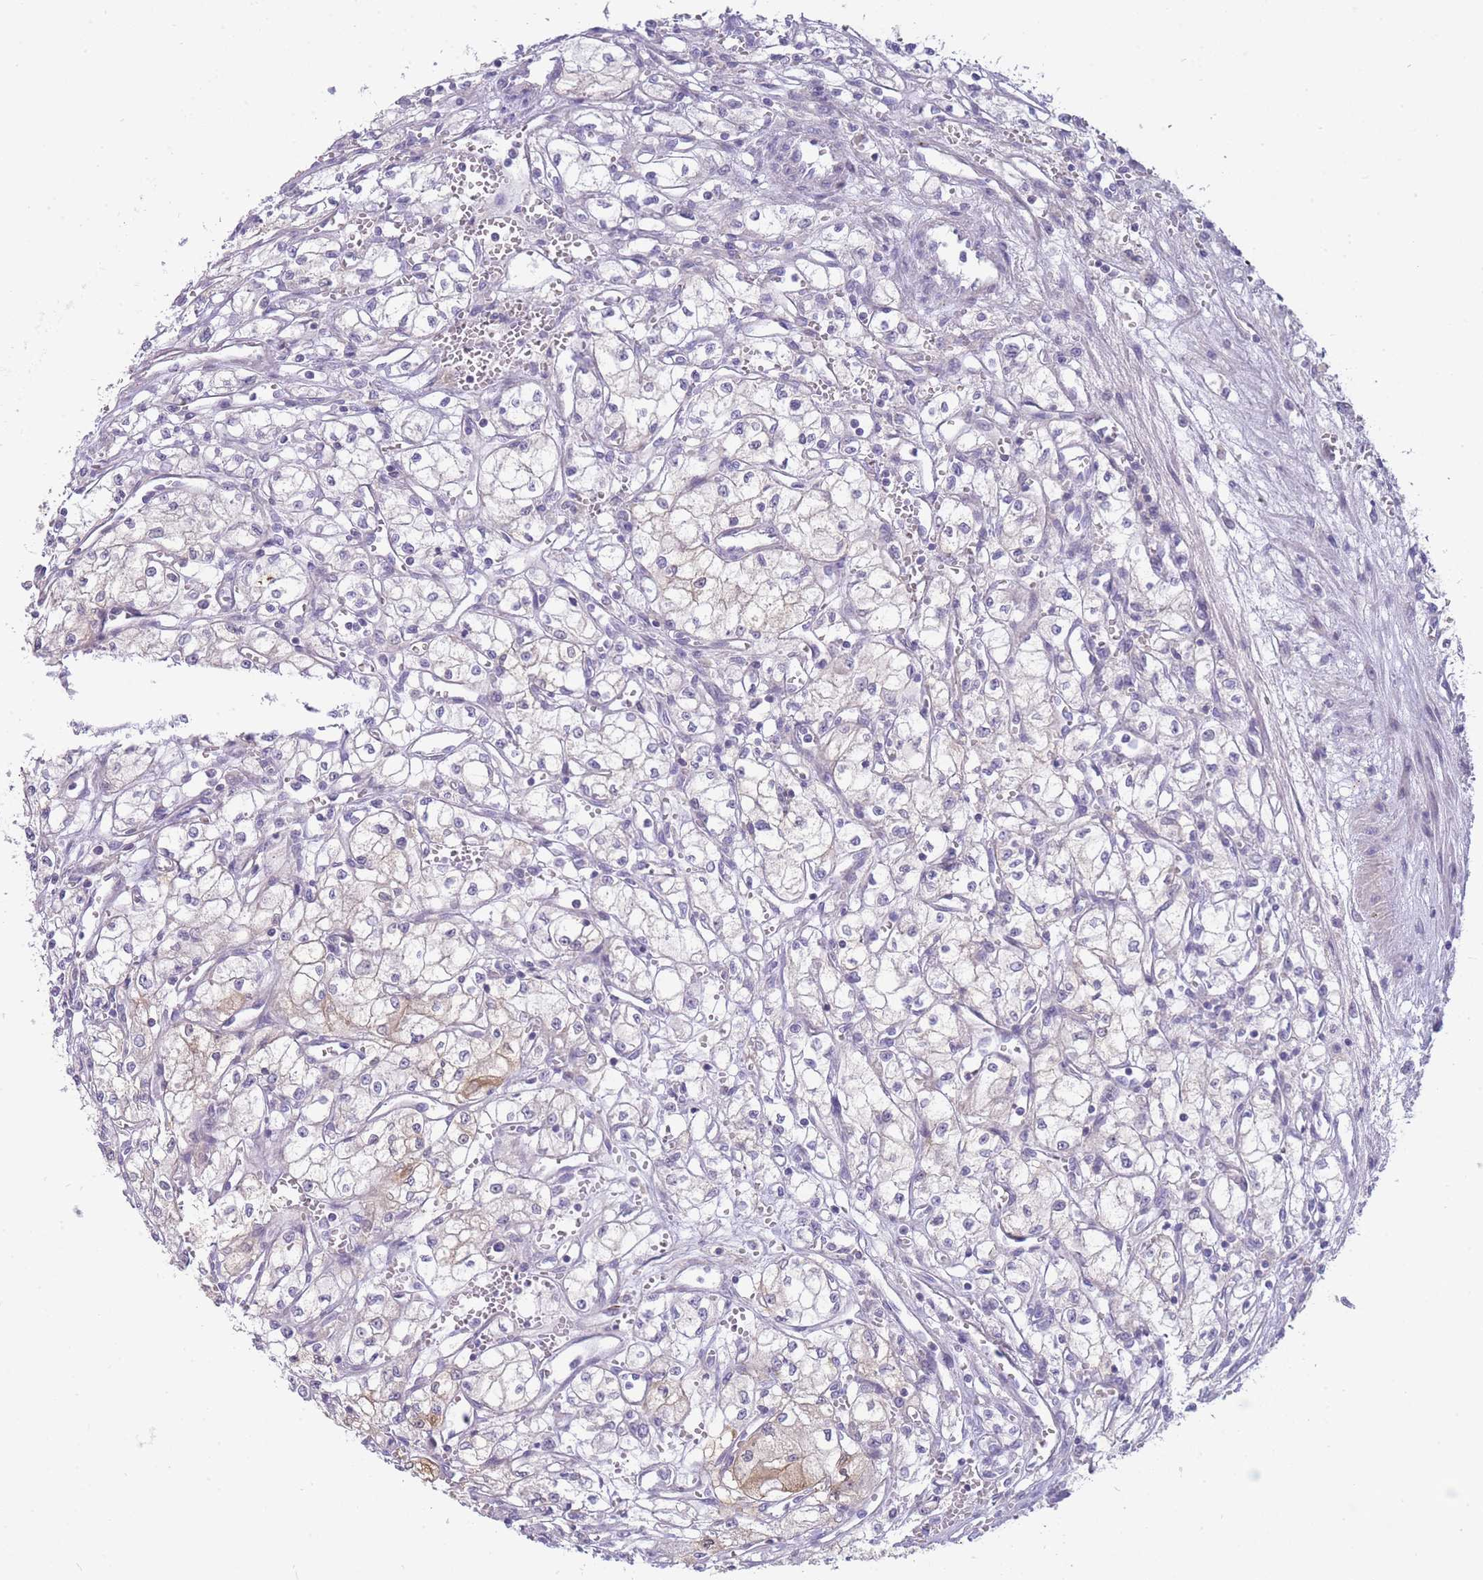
{"staining": {"intensity": "negative", "quantity": "none", "location": "none"}, "tissue": "renal cancer", "cell_type": "Tumor cells", "image_type": "cancer", "snomed": [{"axis": "morphology", "description": "Adenocarcinoma, NOS"}, {"axis": "topography", "description": "Kidney"}], "caption": "There is no significant expression in tumor cells of adenocarcinoma (renal). (Stains: DAB (3,3'-diaminobenzidine) IHC with hematoxylin counter stain, Microscopy: brightfield microscopy at high magnification).", "gene": "PRR23B", "patient": {"sex": "male", "age": 59}}